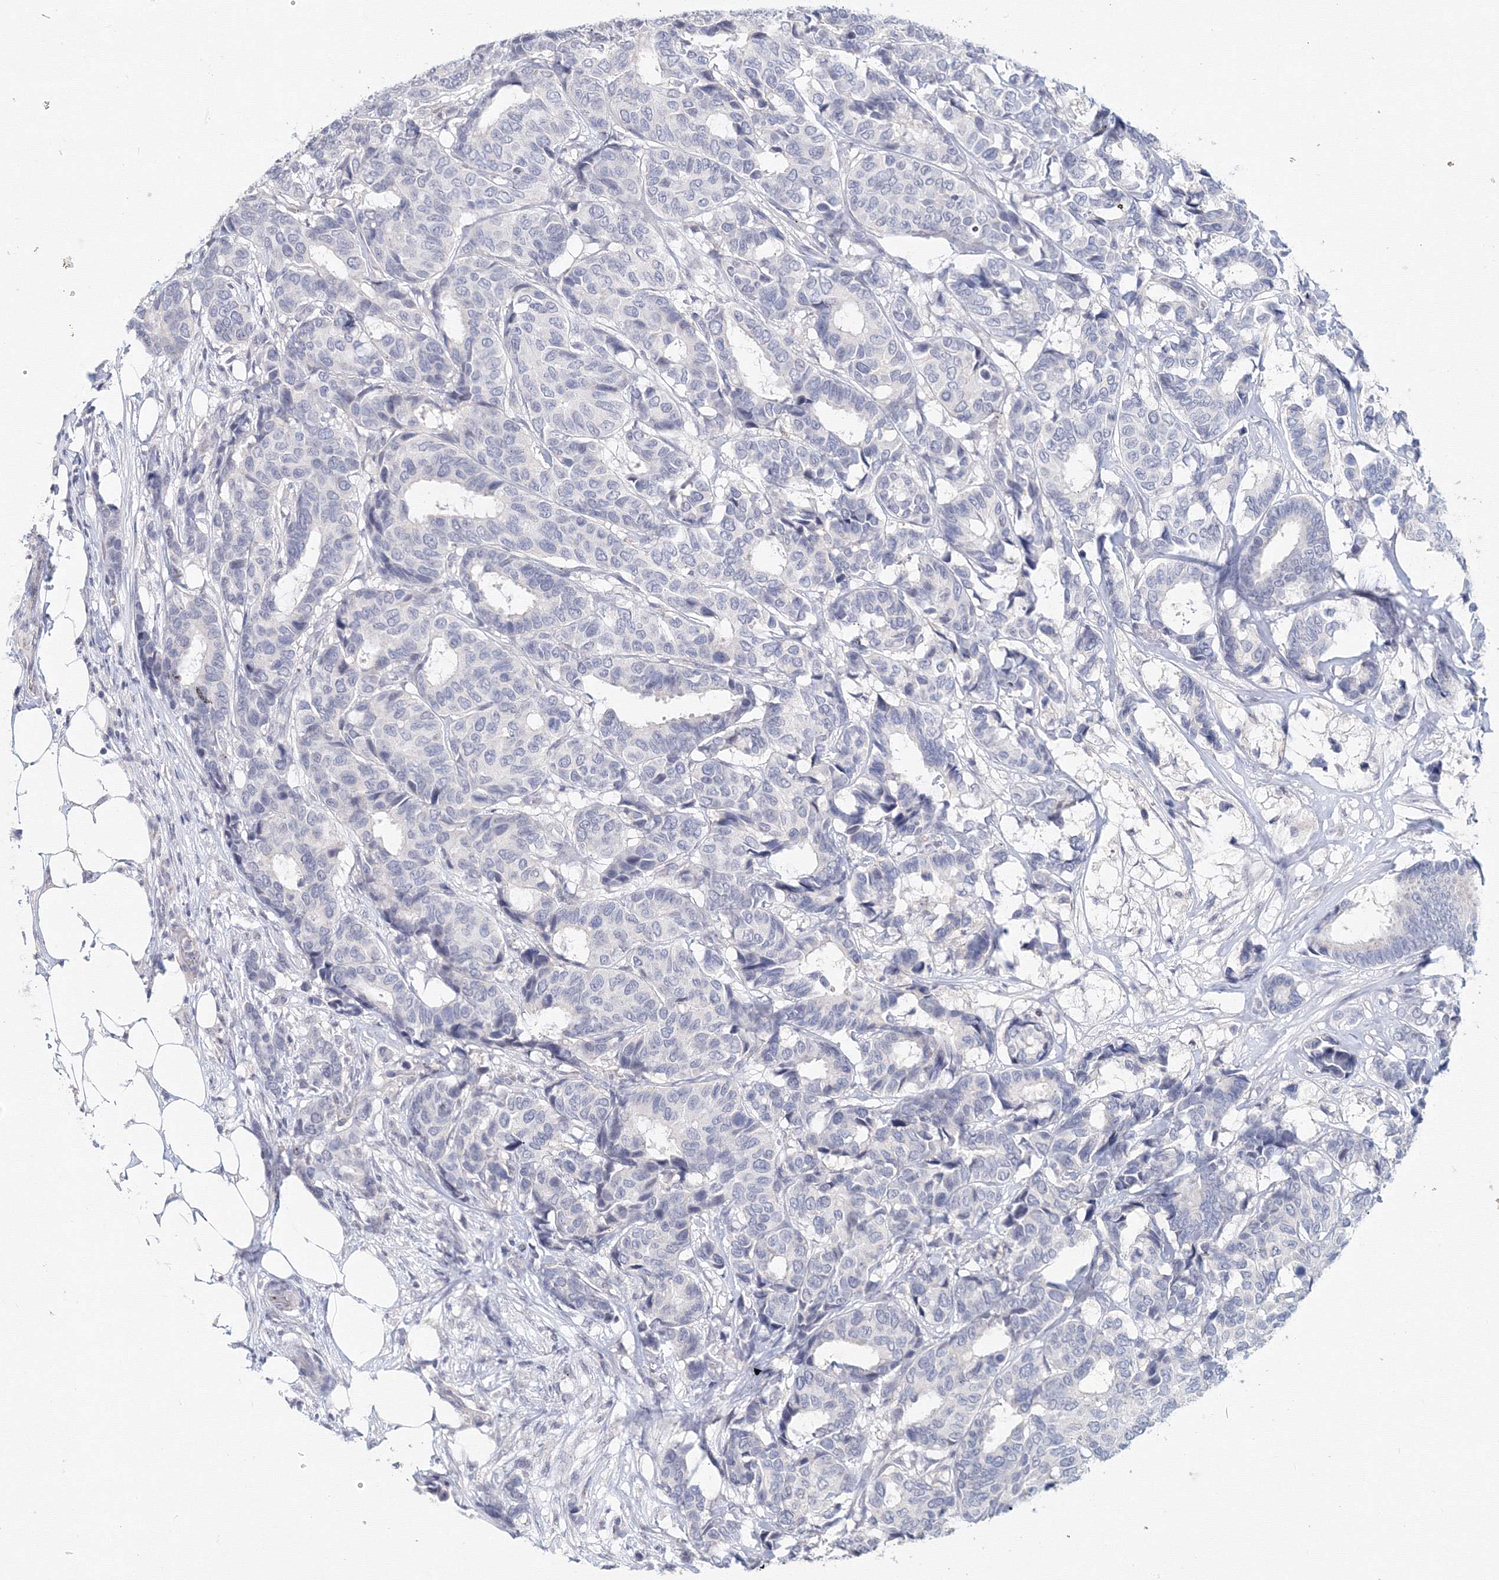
{"staining": {"intensity": "negative", "quantity": "none", "location": "none"}, "tissue": "breast cancer", "cell_type": "Tumor cells", "image_type": "cancer", "snomed": [{"axis": "morphology", "description": "Duct carcinoma"}, {"axis": "topography", "description": "Breast"}], "caption": "A photomicrograph of human invasive ductal carcinoma (breast) is negative for staining in tumor cells.", "gene": "SLC7A7", "patient": {"sex": "female", "age": 87}}